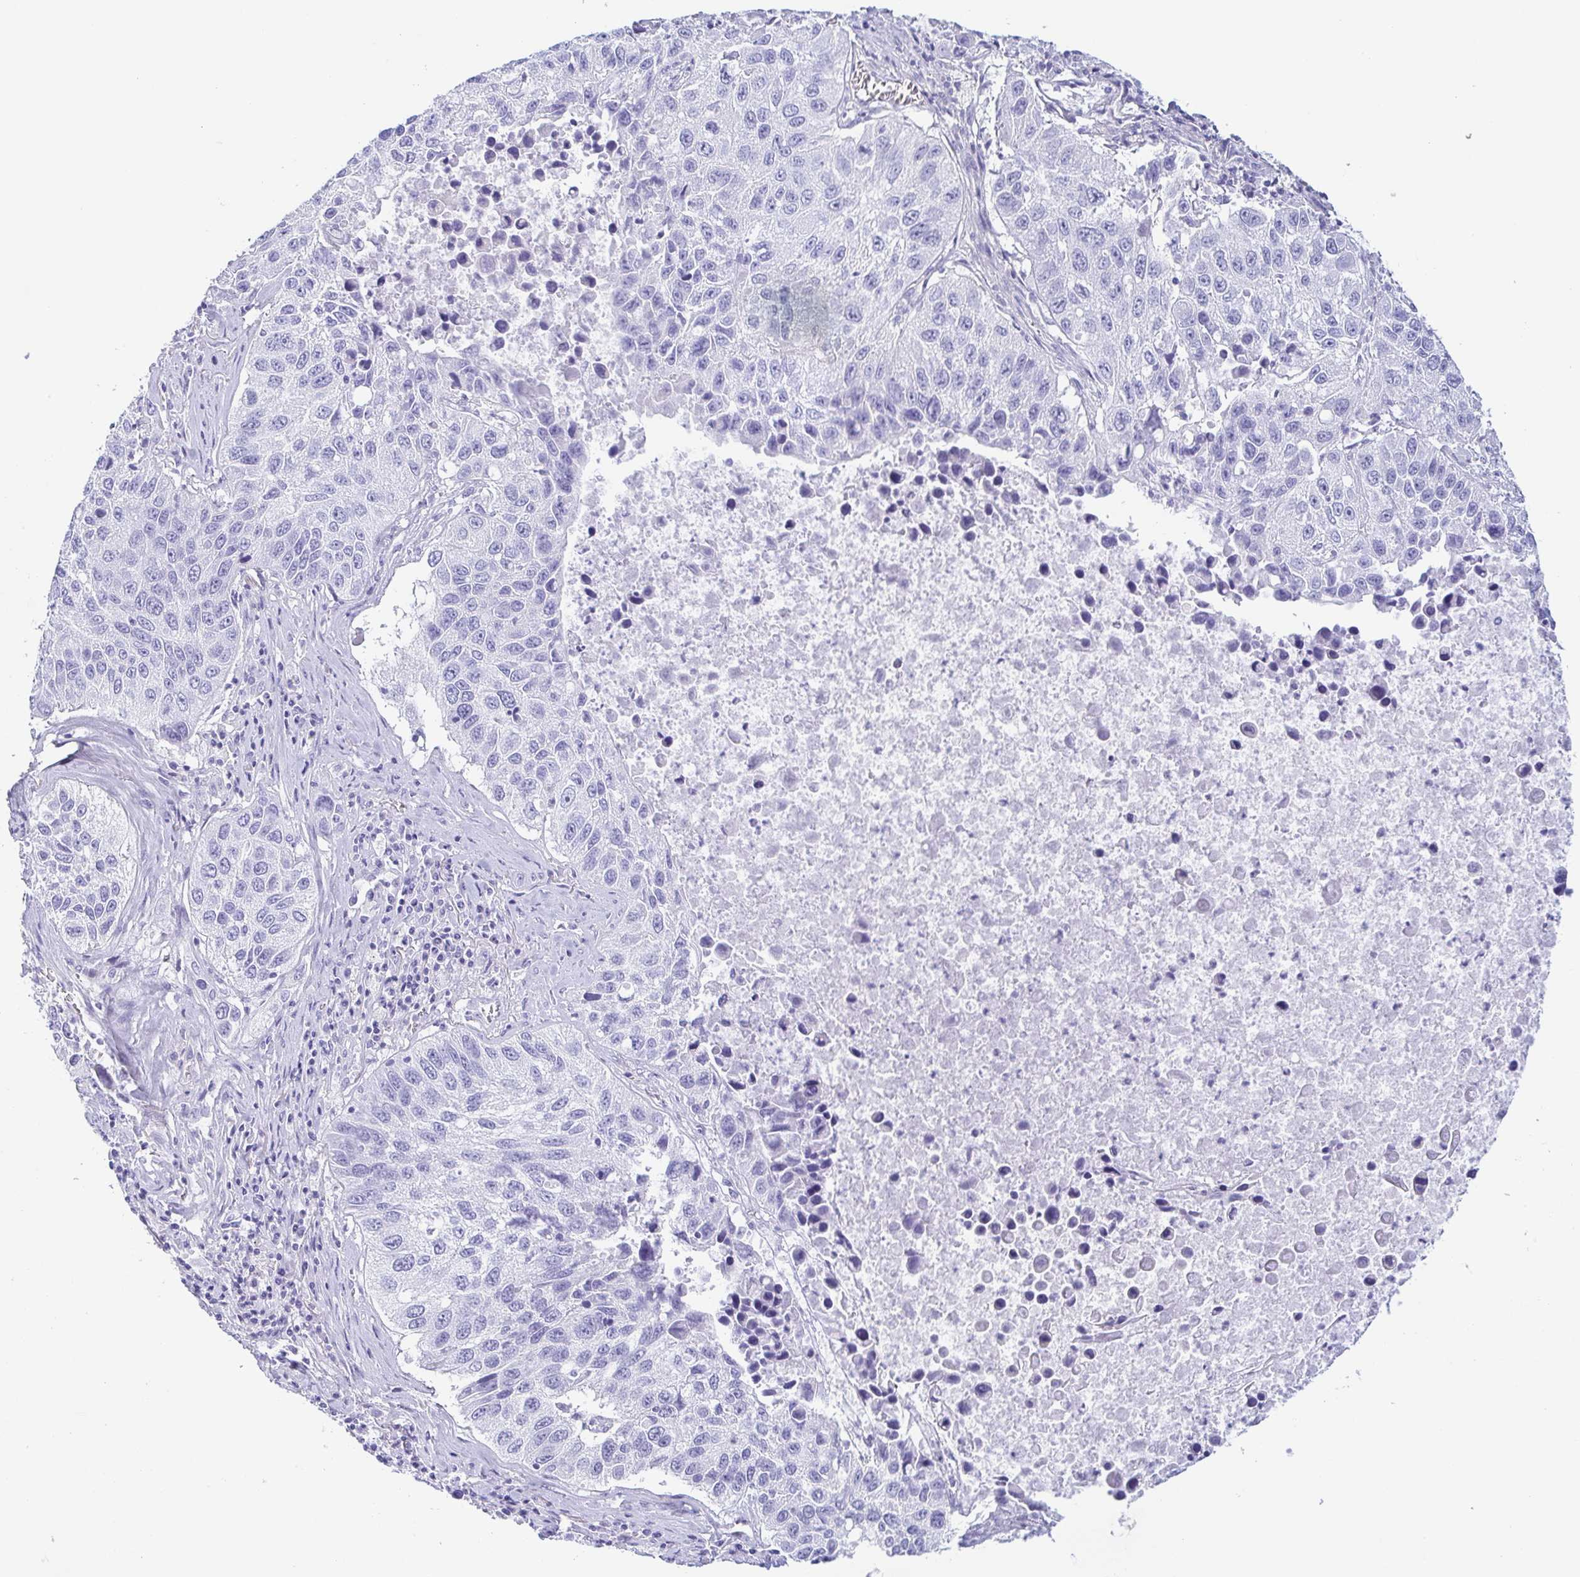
{"staining": {"intensity": "negative", "quantity": "none", "location": "none"}, "tissue": "lung cancer", "cell_type": "Tumor cells", "image_type": "cancer", "snomed": [{"axis": "morphology", "description": "Squamous cell carcinoma, NOS"}, {"axis": "topography", "description": "Lung"}], "caption": "A micrograph of human lung squamous cell carcinoma is negative for staining in tumor cells. (DAB (3,3'-diaminobenzidine) immunohistochemistry, high magnification).", "gene": "PRR4", "patient": {"sex": "female", "age": 61}}